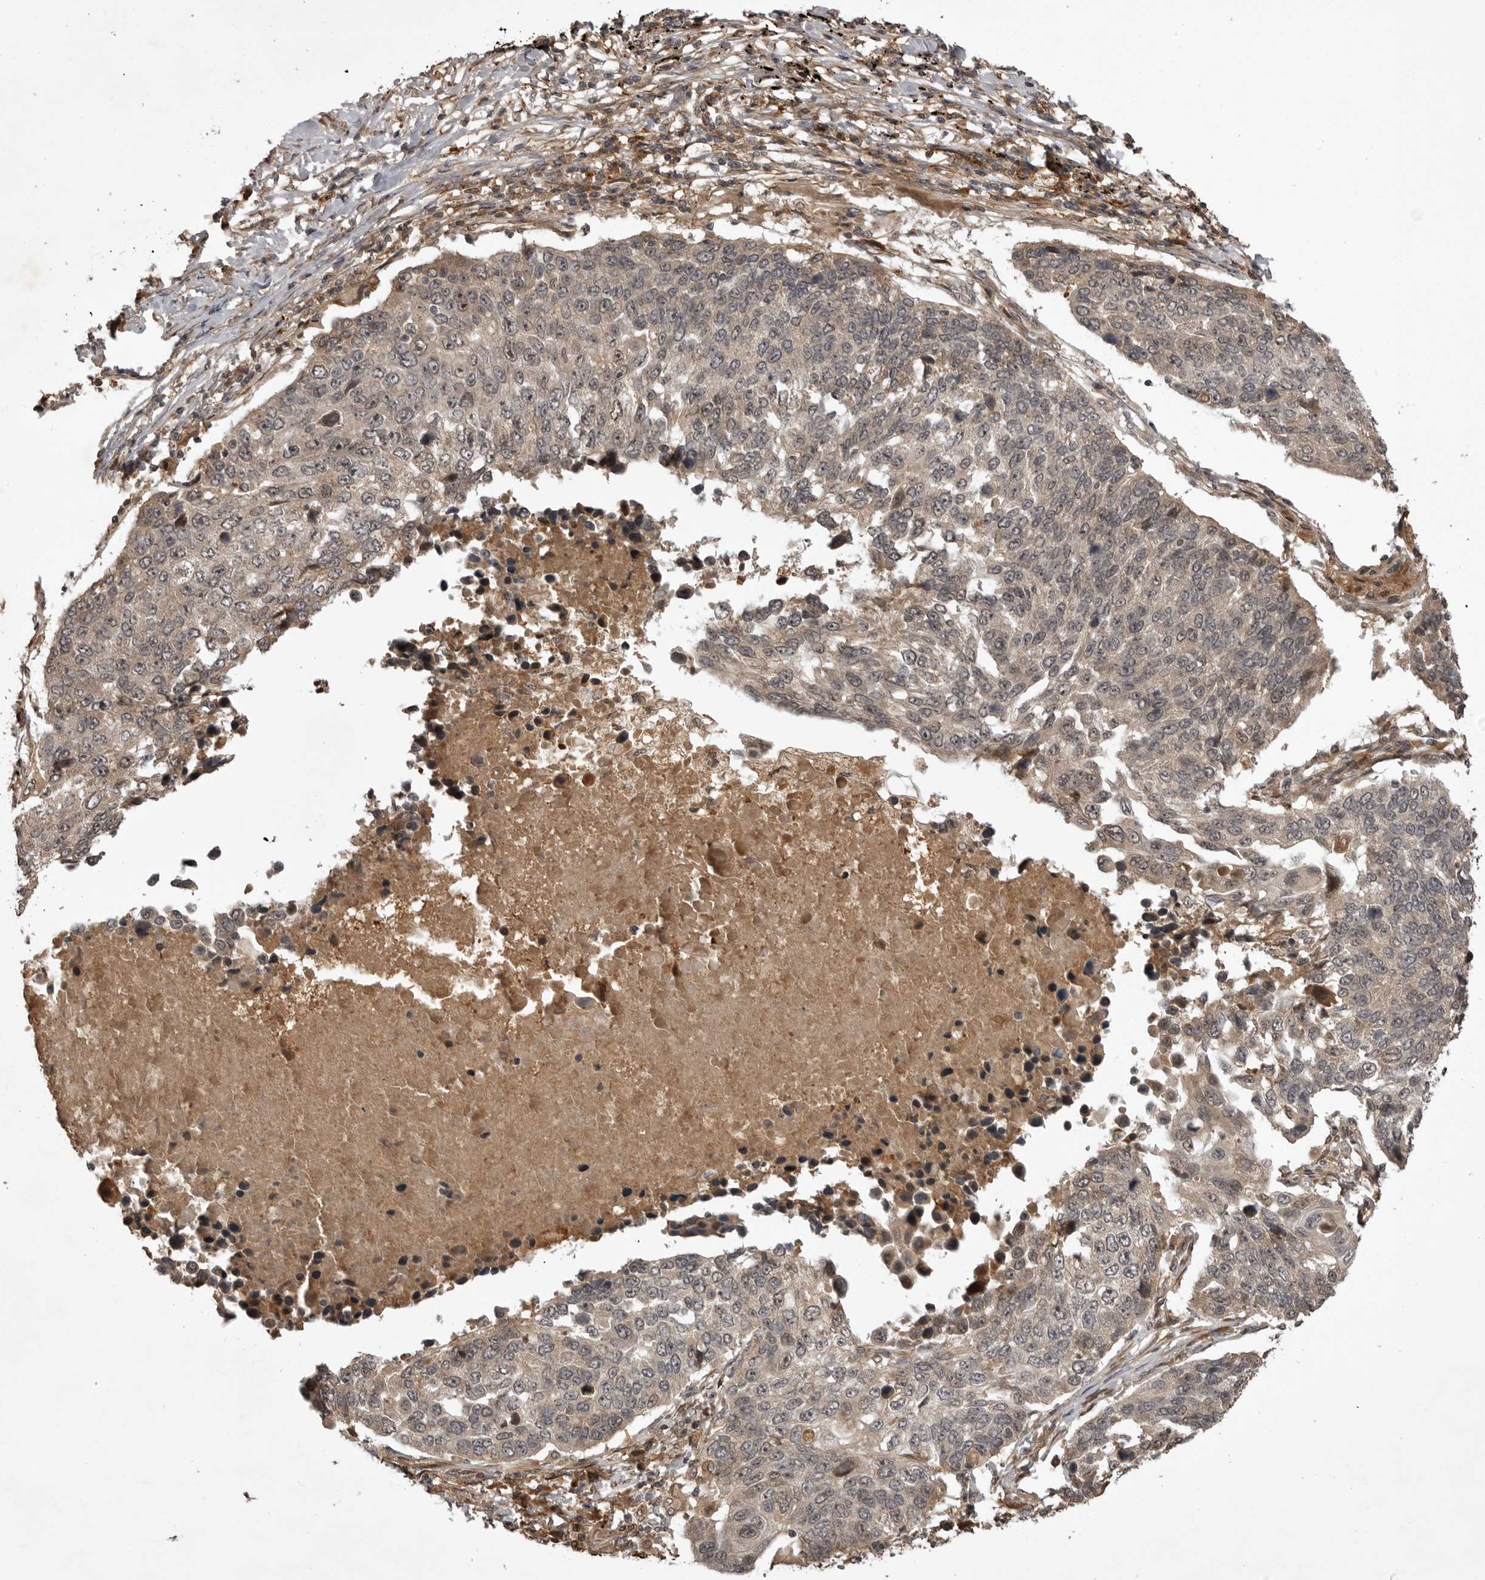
{"staining": {"intensity": "weak", "quantity": "<25%", "location": "cytoplasmic/membranous"}, "tissue": "lung cancer", "cell_type": "Tumor cells", "image_type": "cancer", "snomed": [{"axis": "morphology", "description": "Squamous cell carcinoma, NOS"}, {"axis": "topography", "description": "Lung"}], "caption": "High magnification brightfield microscopy of lung cancer stained with DAB (brown) and counterstained with hematoxylin (blue): tumor cells show no significant positivity.", "gene": "AKAP7", "patient": {"sex": "male", "age": 66}}